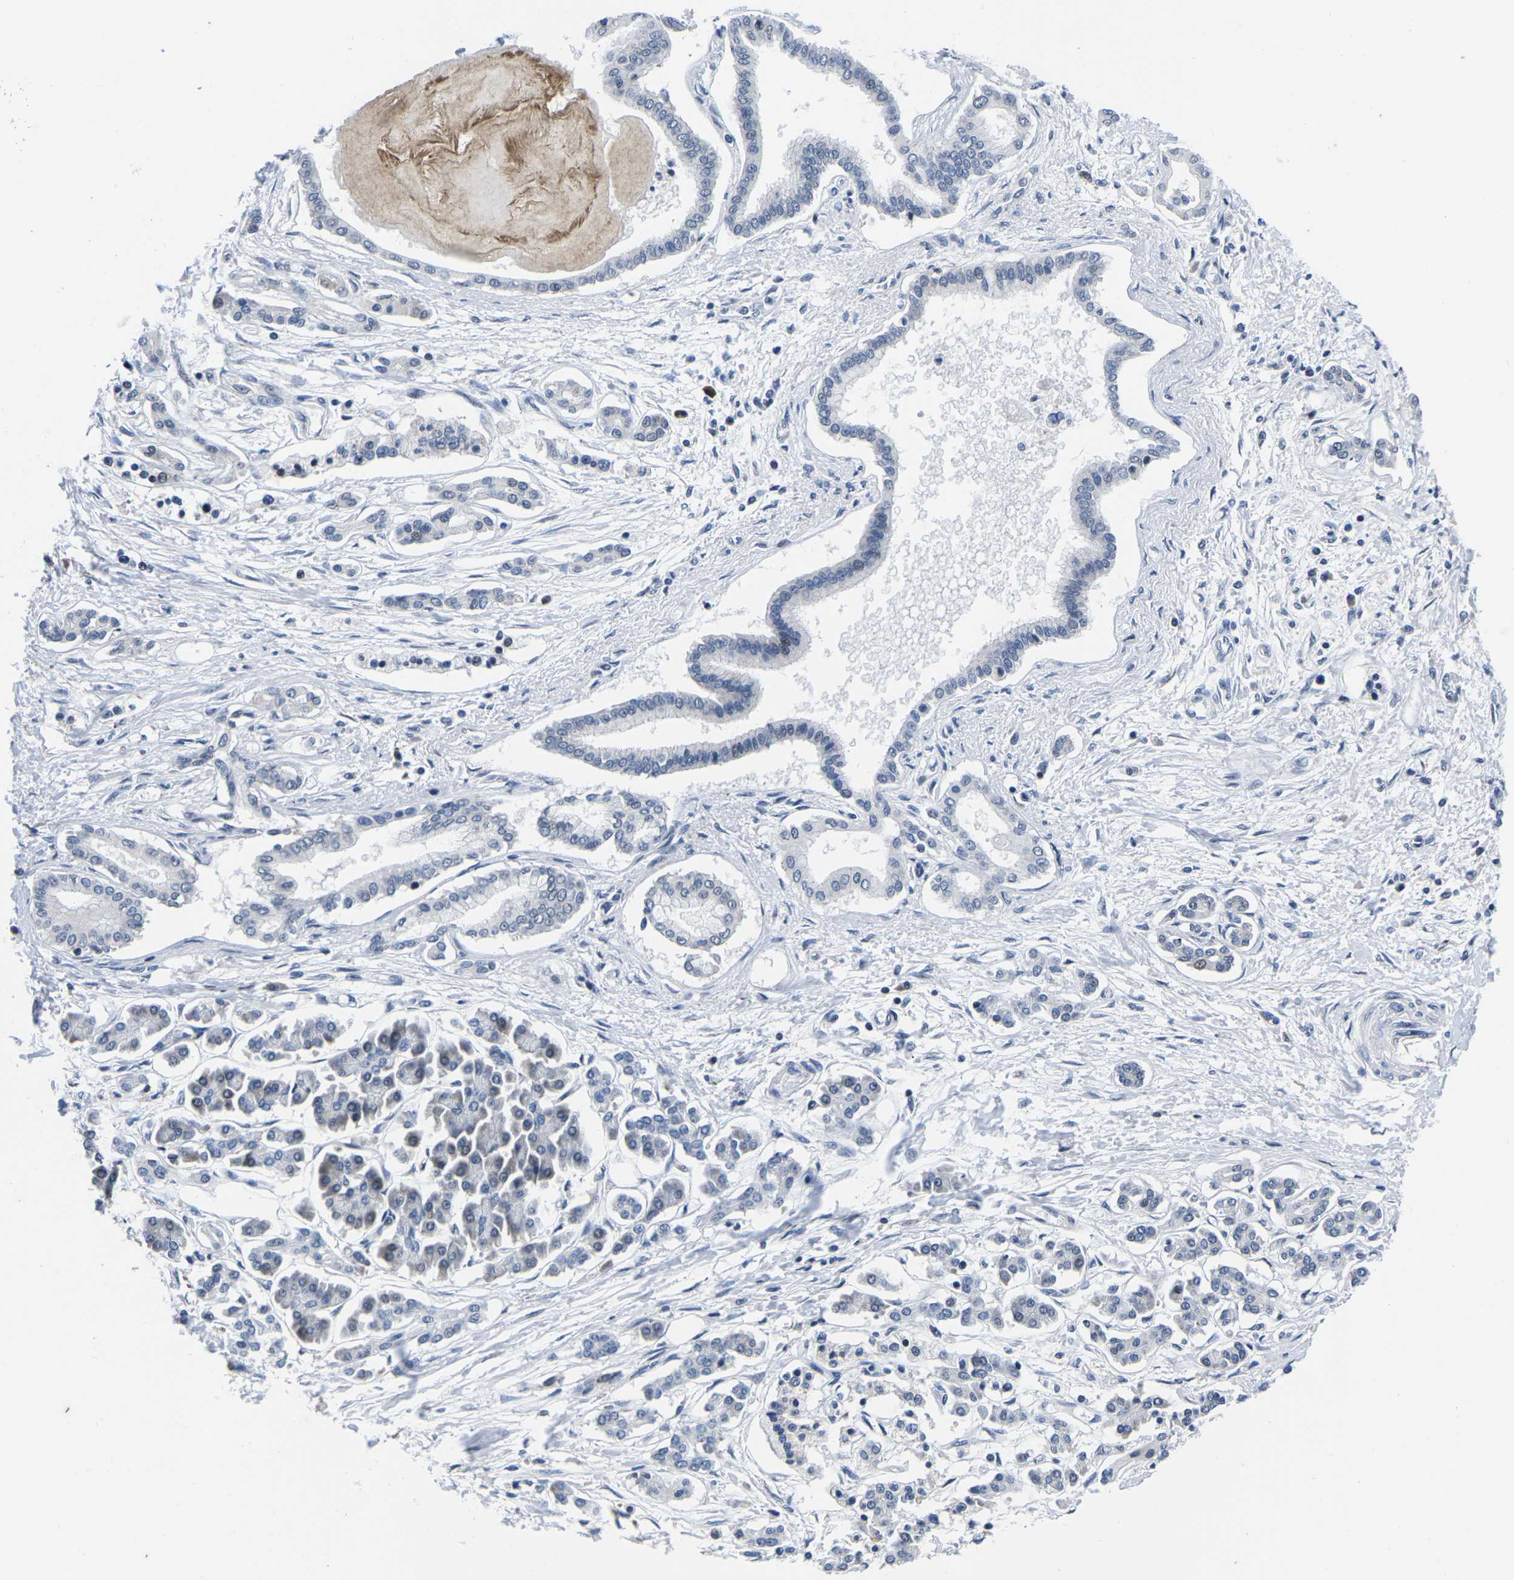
{"staining": {"intensity": "negative", "quantity": "none", "location": "none"}, "tissue": "pancreatic cancer", "cell_type": "Tumor cells", "image_type": "cancer", "snomed": [{"axis": "morphology", "description": "Adenocarcinoma, NOS"}, {"axis": "topography", "description": "Pancreas"}], "caption": "A photomicrograph of human pancreatic cancer is negative for staining in tumor cells.", "gene": "CDC73", "patient": {"sex": "male", "age": 56}}